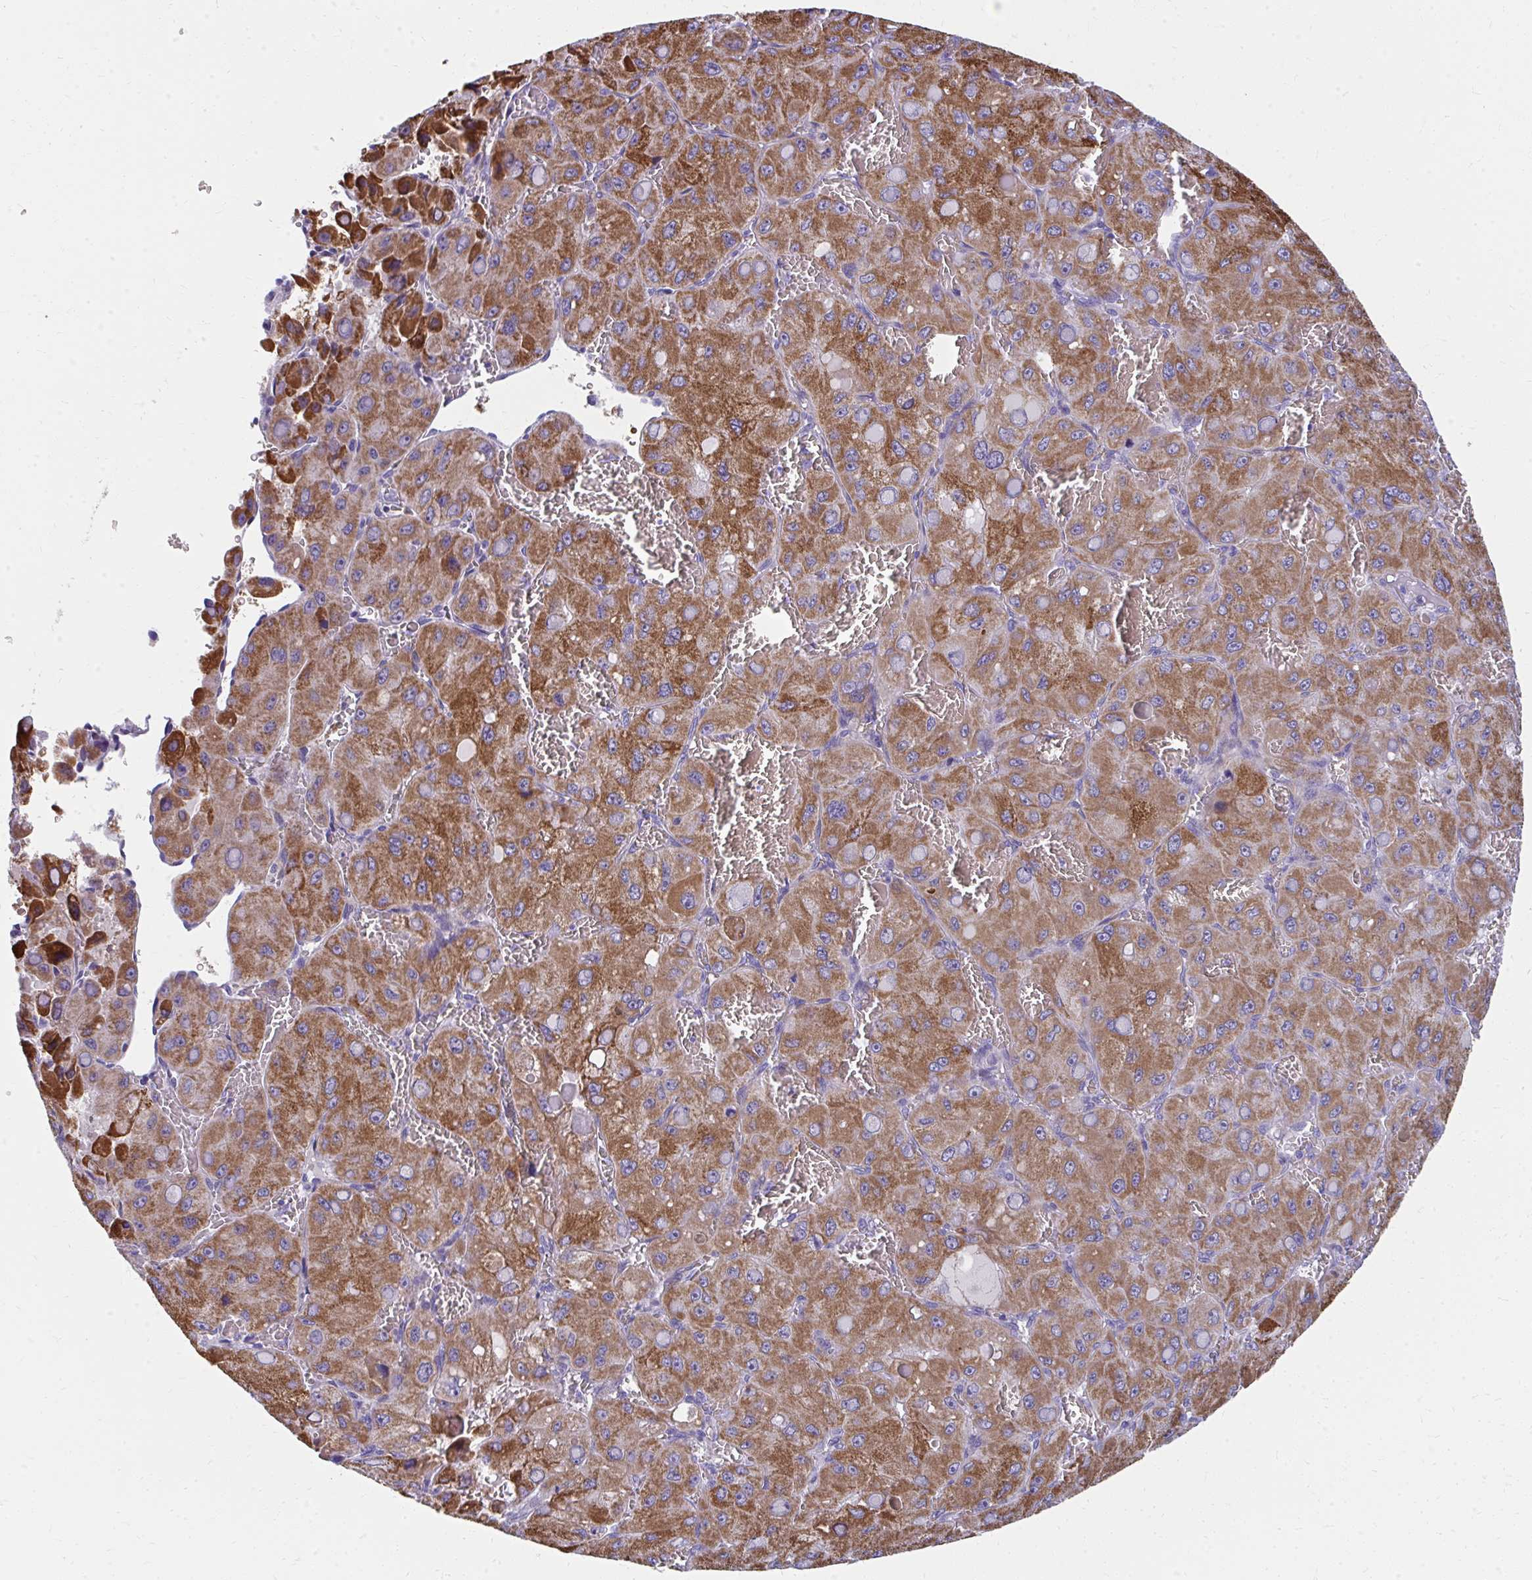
{"staining": {"intensity": "moderate", "quantity": ">75%", "location": "cytoplasmic/membranous"}, "tissue": "liver cancer", "cell_type": "Tumor cells", "image_type": "cancer", "snomed": [{"axis": "morphology", "description": "Carcinoma, Hepatocellular, NOS"}, {"axis": "topography", "description": "Liver"}], "caption": "DAB (3,3'-diaminobenzidine) immunohistochemical staining of human liver hepatocellular carcinoma exhibits moderate cytoplasmic/membranous protein staining in approximately >75% of tumor cells.", "gene": "IL37", "patient": {"sex": "male", "age": 27}}